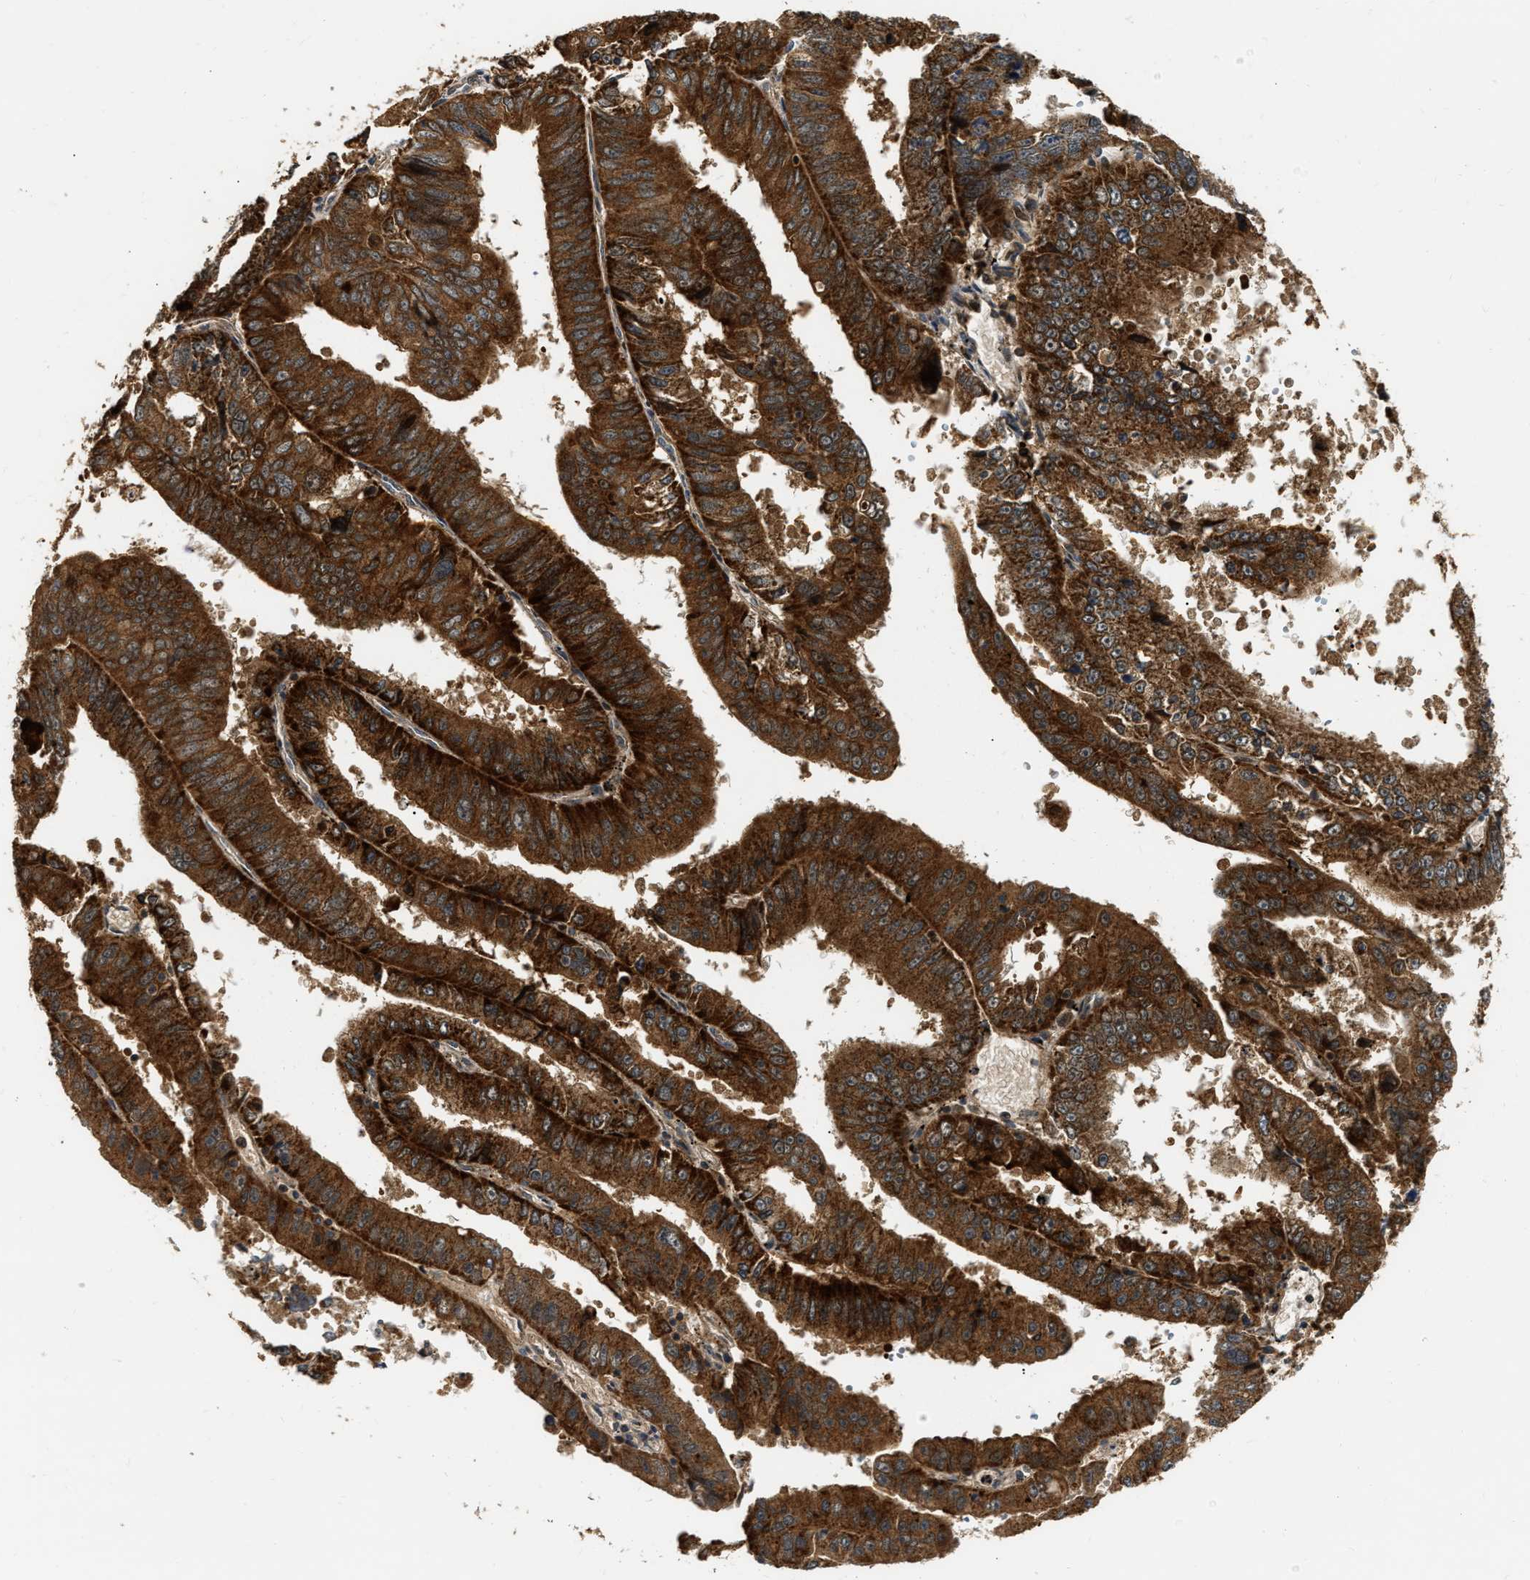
{"staining": {"intensity": "strong", "quantity": ">75%", "location": "cytoplasmic/membranous"}, "tissue": "endometrial cancer", "cell_type": "Tumor cells", "image_type": "cancer", "snomed": [{"axis": "morphology", "description": "Adenocarcinoma, NOS"}, {"axis": "topography", "description": "Endometrium"}], "caption": "IHC of endometrial cancer demonstrates high levels of strong cytoplasmic/membranous positivity in approximately >75% of tumor cells.", "gene": "EXTL2", "patient": {"sex": "female", "age": 66}}